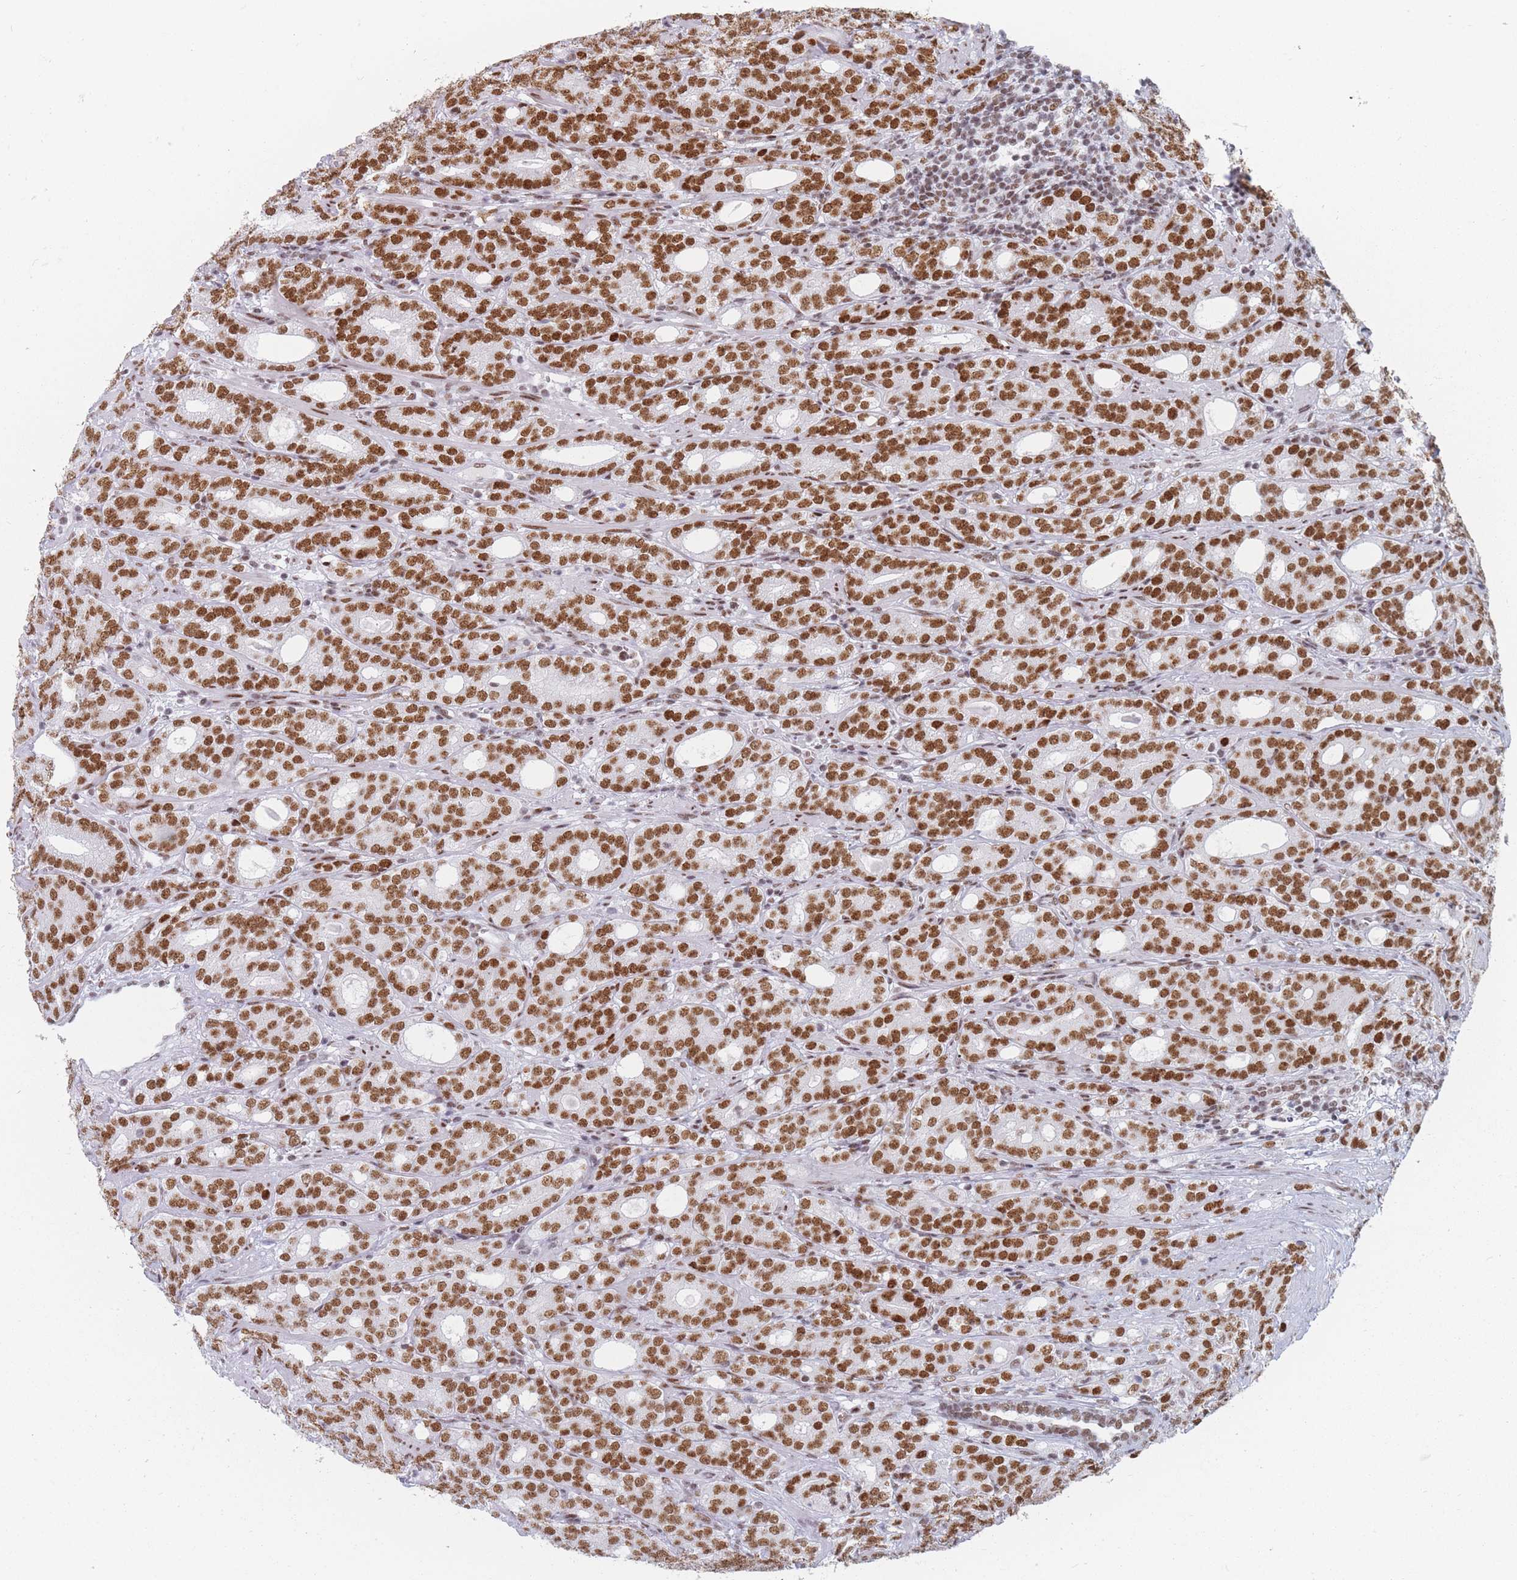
{"staining": {"intensity": "moderate", "quantity": ">75%", "location": "nuclear"}, "tissue": "prostate cancer", "cell_type": "Tumor cells", "image_type": "cancer", "snomed": [{"axis": "morphology", "description": "Adenocarcinoma, High grade"}, {"axis": "topography", "description": "Prostate"}], "caption": "The photomicrograph displays immunohistochemical staining of adenocarcinoma (high-grade) (prostate). There is moderate nuclear staining is appreciated in approximately >75% of tumor cells.", "gene": "SAFB2", "patient": {"sex": "male", "age": 64}}